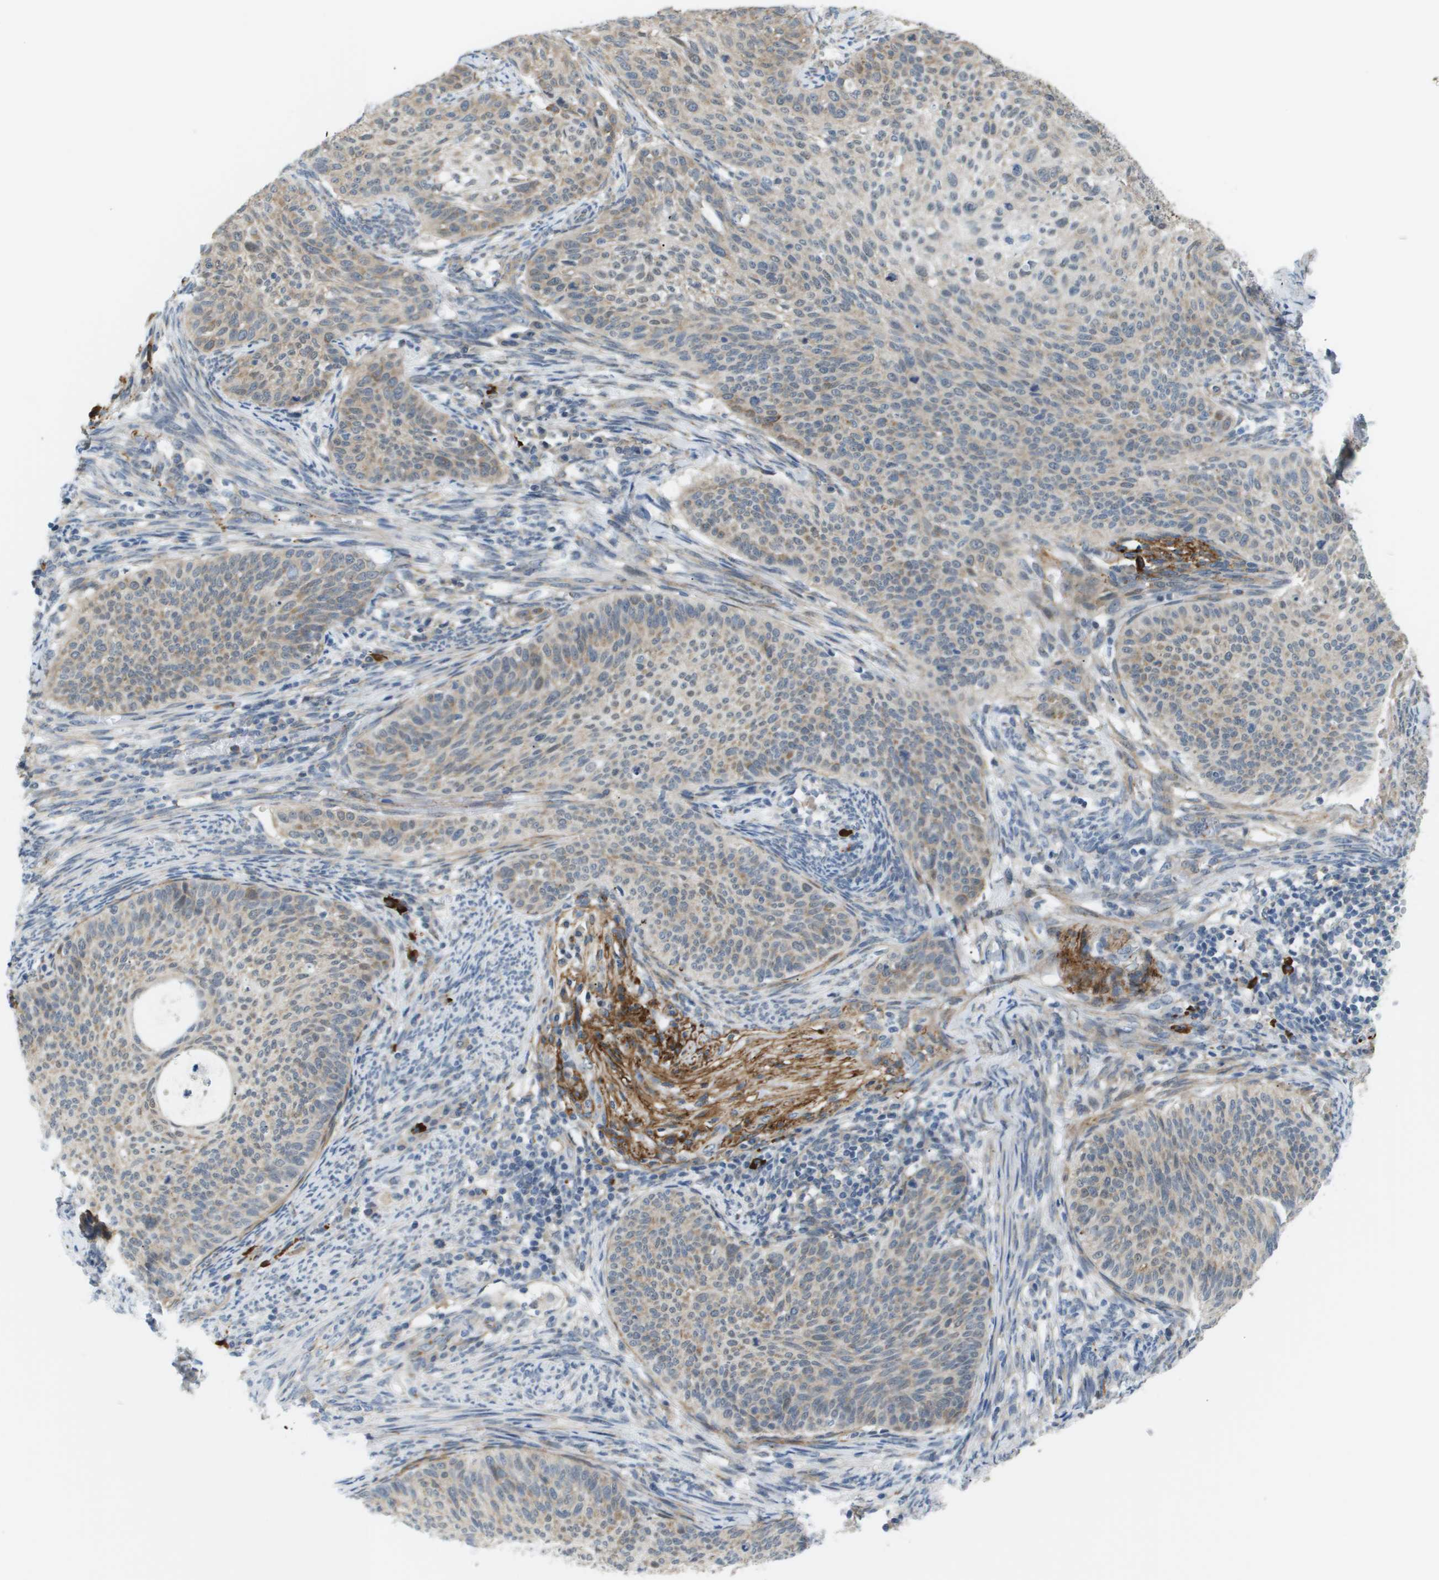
{"staining": {"intensity": "weak", "quantity": ">75%", "location": "cytoplasmic/membranous"}, "tissue": "cervical cancer", "cell_type": "Tumor cells", "image_type": "cancer", "snomed": [{"axis": "morphology", "description": "Squamous cell carcinoma, NOS"}, {"axis": "topography", "description": "Cervix"}], "caption": "A histopathology image of human cervical cancer stained for a protein exhibits weak cytoplasmic/membranous brown staining in tumor cells. Using DAB (brown) and hematoxylin (blue) stains, captured at high magnification using brightfield microscopy.", "gene": "OTUD5", "patient": {"sex": "female", "age": 70}}